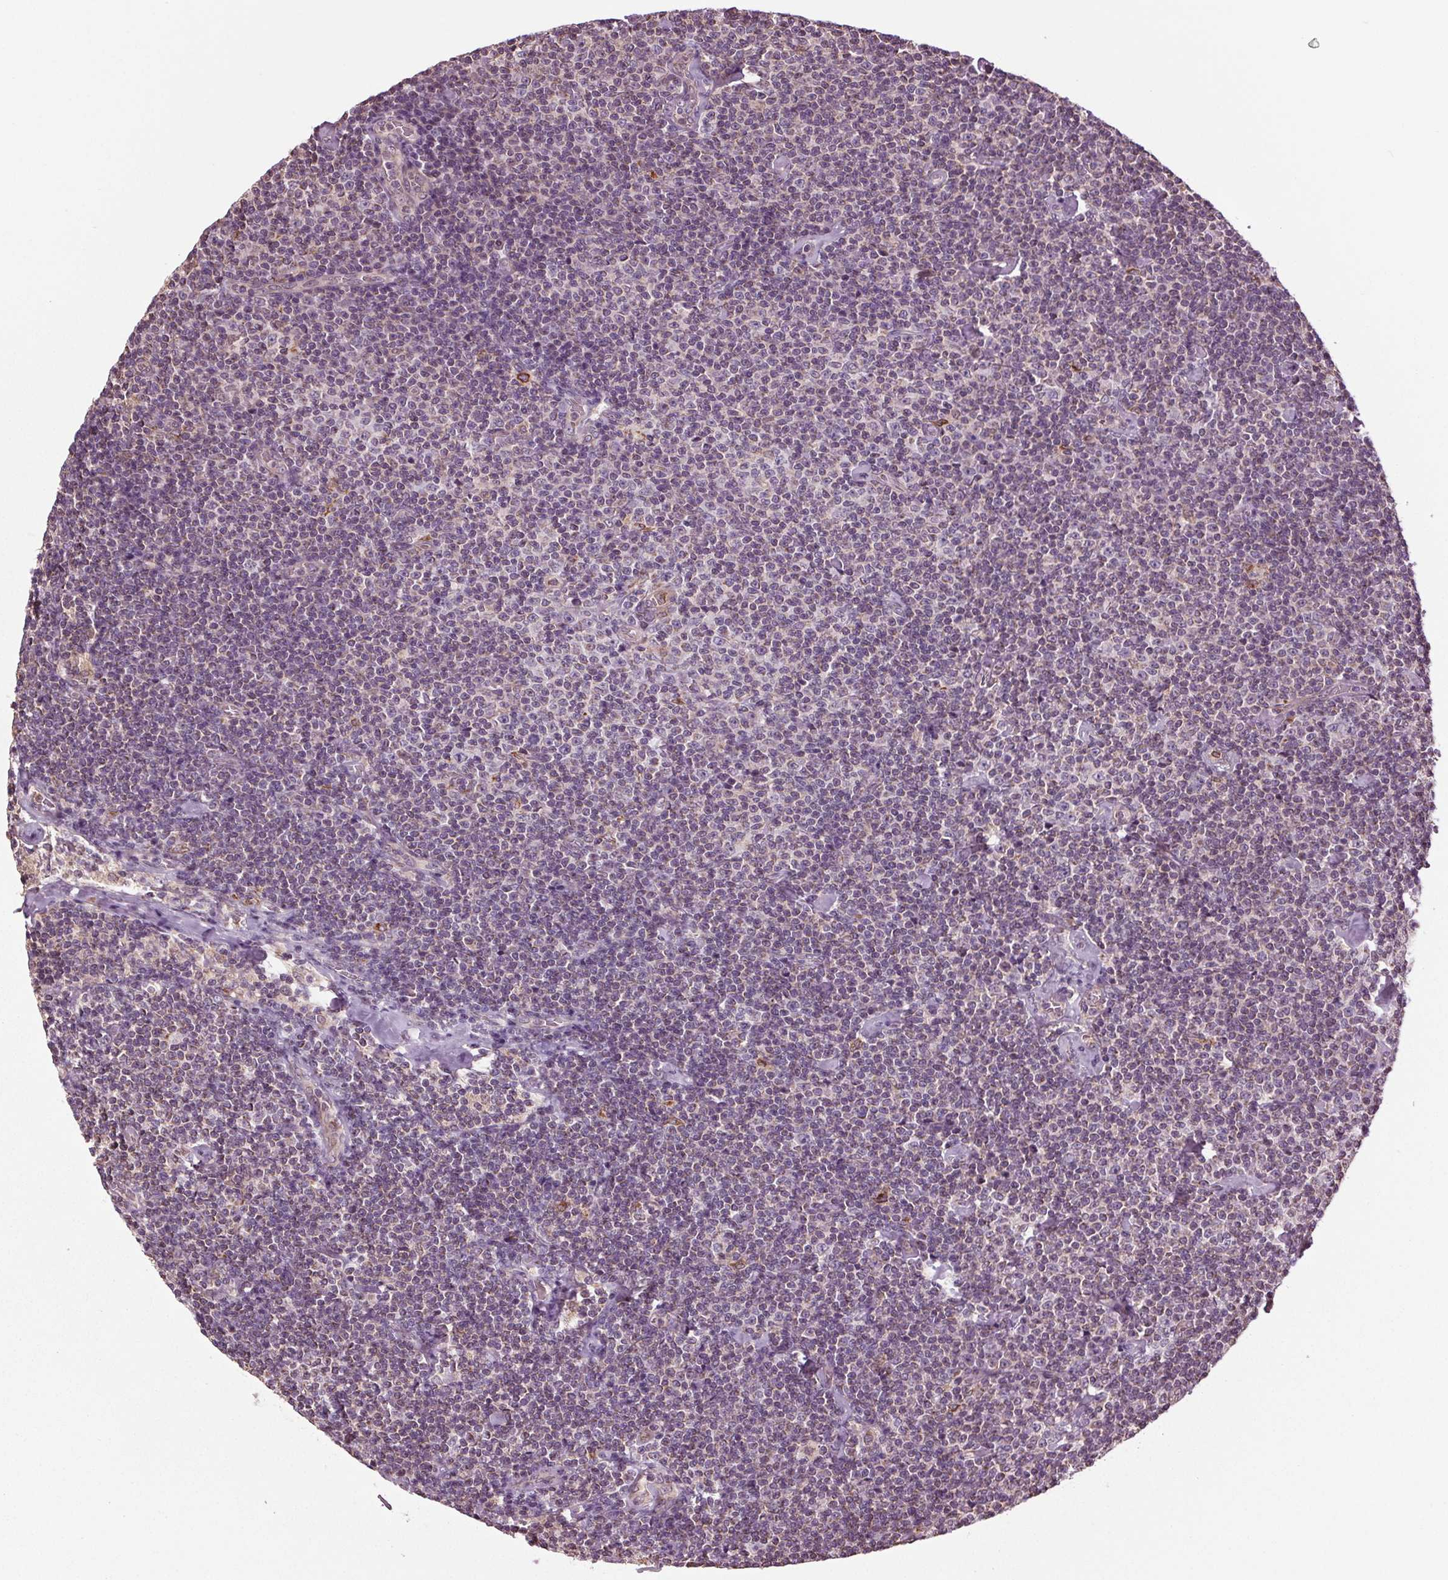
{"staining": {"intensity": "negative", "quantity": "none", "location": "none"}, "tissue": "lymphoma", "cell_type": "Tumor cells", "image_type": "cancer", "snomed": [{"axis": "morphology", "description": "Malignant lymphoma, non-Hodgkin's type, Low grade"}, {"axis": "topography", "description": "Lymph node"}], "caption": "Immunohistochemistry image of human lymphoma stained for a protein (brown), which exhibits no positivity in tumor cells.", "gene": "RNPEP", "patient": {"sex": "male", "age": 81}}